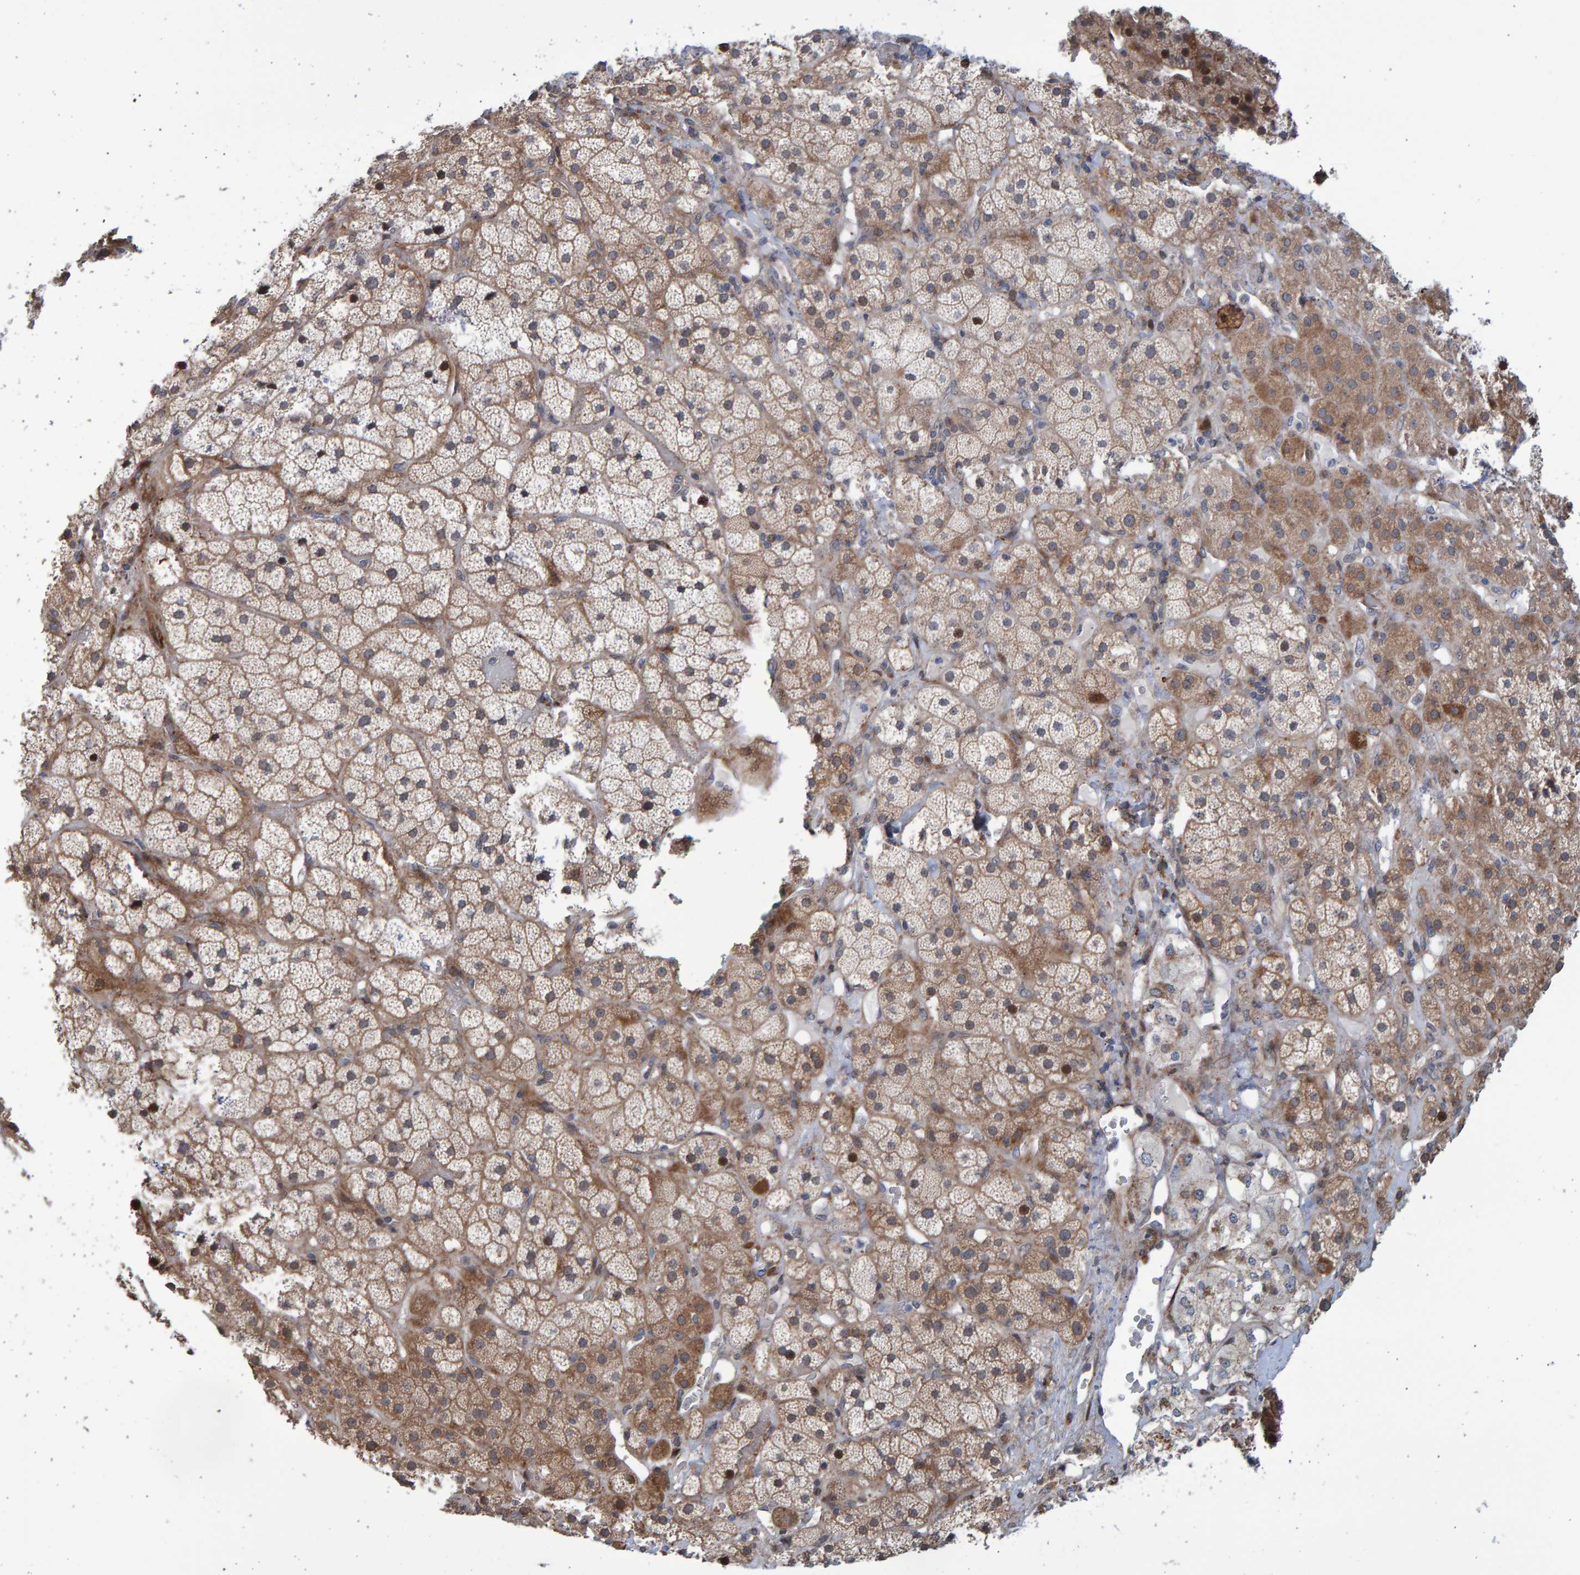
{"staining": {"intensity": "moderate", "quantity": ">75%", "location": "cytoplasmic/membranous,nuclear"}, "tissue": "adrenal gland", "cell_type": "Glandular cells", "image_type": "normal", "snomed": [{"axis": "morphology", "description": "Normal tissue, NOS"}, {"axis": "topography", "description": "Adrenal gland"}], "caption": "Protein staining exhibits moderate cytoplasmic/membranous,nuclear staining in approximately >75% of glandular cells in unremarkable adrenal gland. (DAB (3,3'-diaminobenzidine) IHC with brightfield microscopy, high magnification).", "gene": "LRBA", "patient": {"sex": "male", "age": 57}}